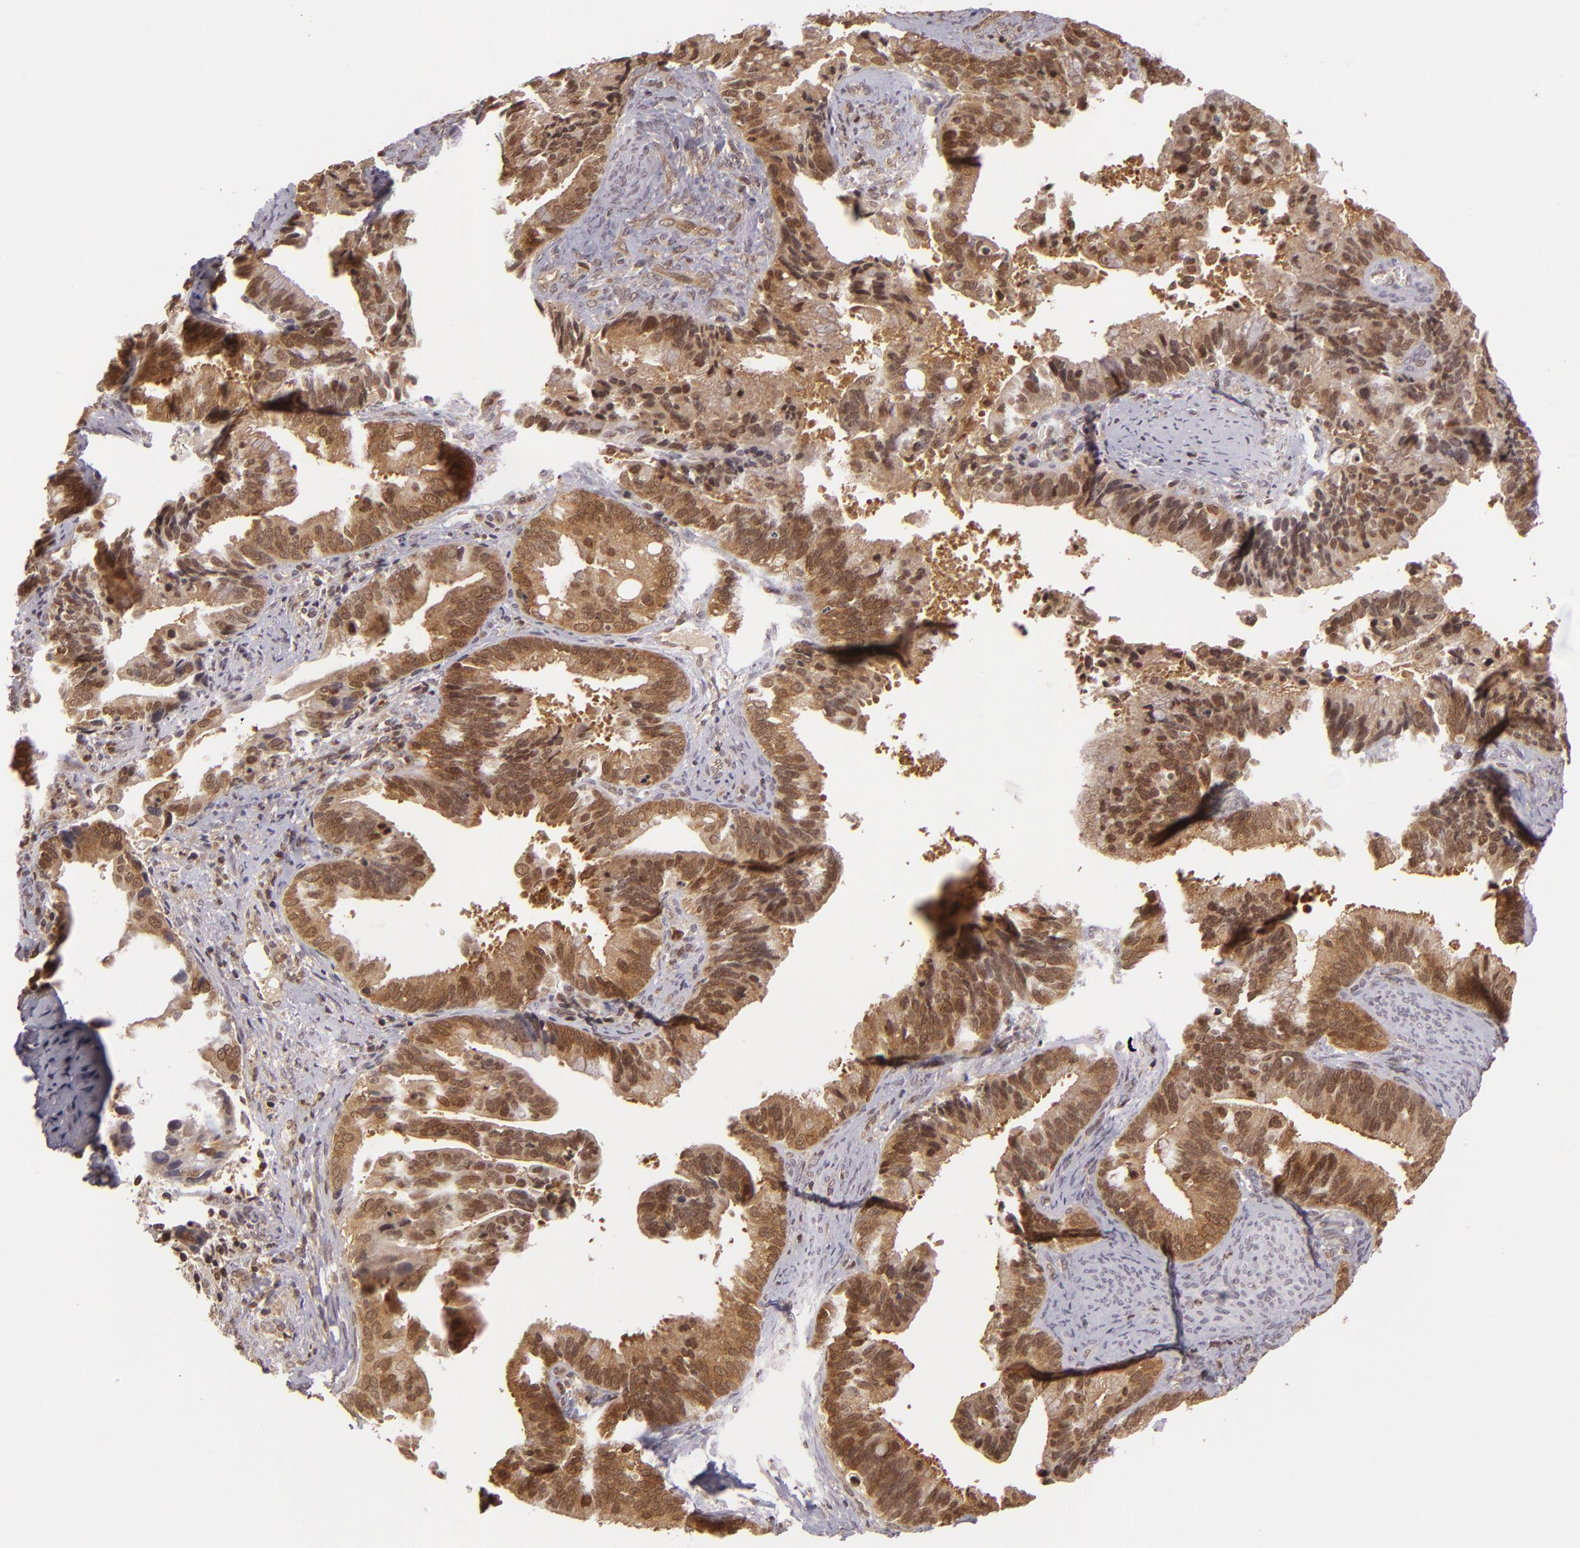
{"staining": {"intensity": "strong", "quantity": ">75%", "location": "cytoplasmic/membranous,nuclear"}, "tissue": "cervical cancer", "cell_type": "Tumor cells", "image_type": "cancer", "snomed": [{"axis": "morphology", "description": "Adenocarcinoma, NOS"}, {"axis": "topography", "description": "Cervix"}], "caption": "Immunohistochemical staining of cervical cancer (adenocarcinoma) reveals high levels of strong cytoplasmic/membranous and nuclear expression in about >75% of tumor cells.", "gene": "ZBTB33", "patient": {"sex": "female", "age": 47}}